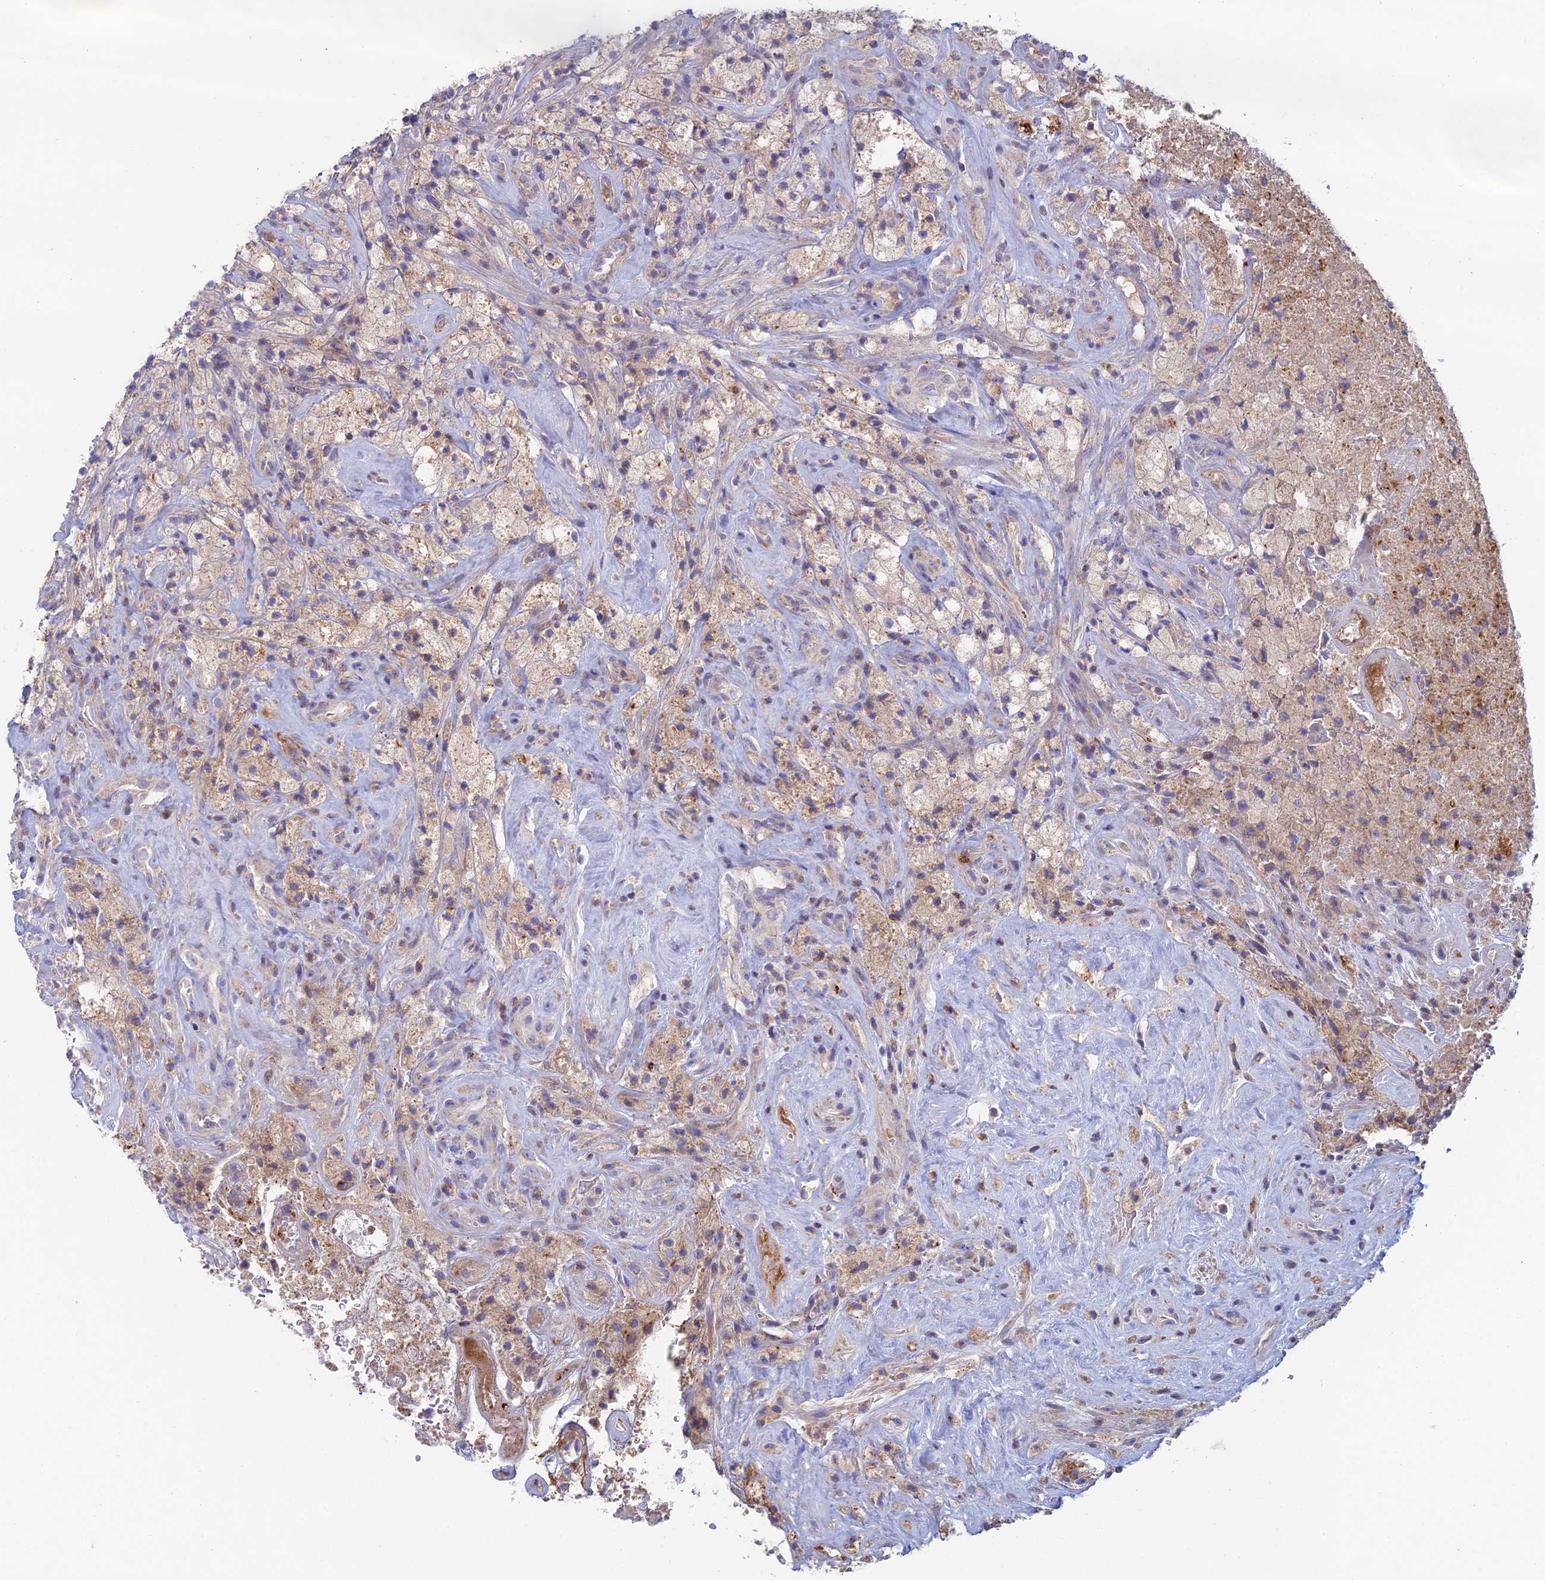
{"staining": {"intensity": "negative", "quantity": "none", "location": "none"}, "tissue": "glioma", "cell_type": "Tumor cells", "image_type": "cancer", "snomed": [{"axis": "morphology", "description": "Glioma, malignant, High grade"}, {"axis": "topography", "description": "Brain"}], "caption": "Protein analysis of glioma demonstrates no significant positivity in tumor cells.", "gene": "IFTAP", "patient": {"sex": "male", "age": 69}}